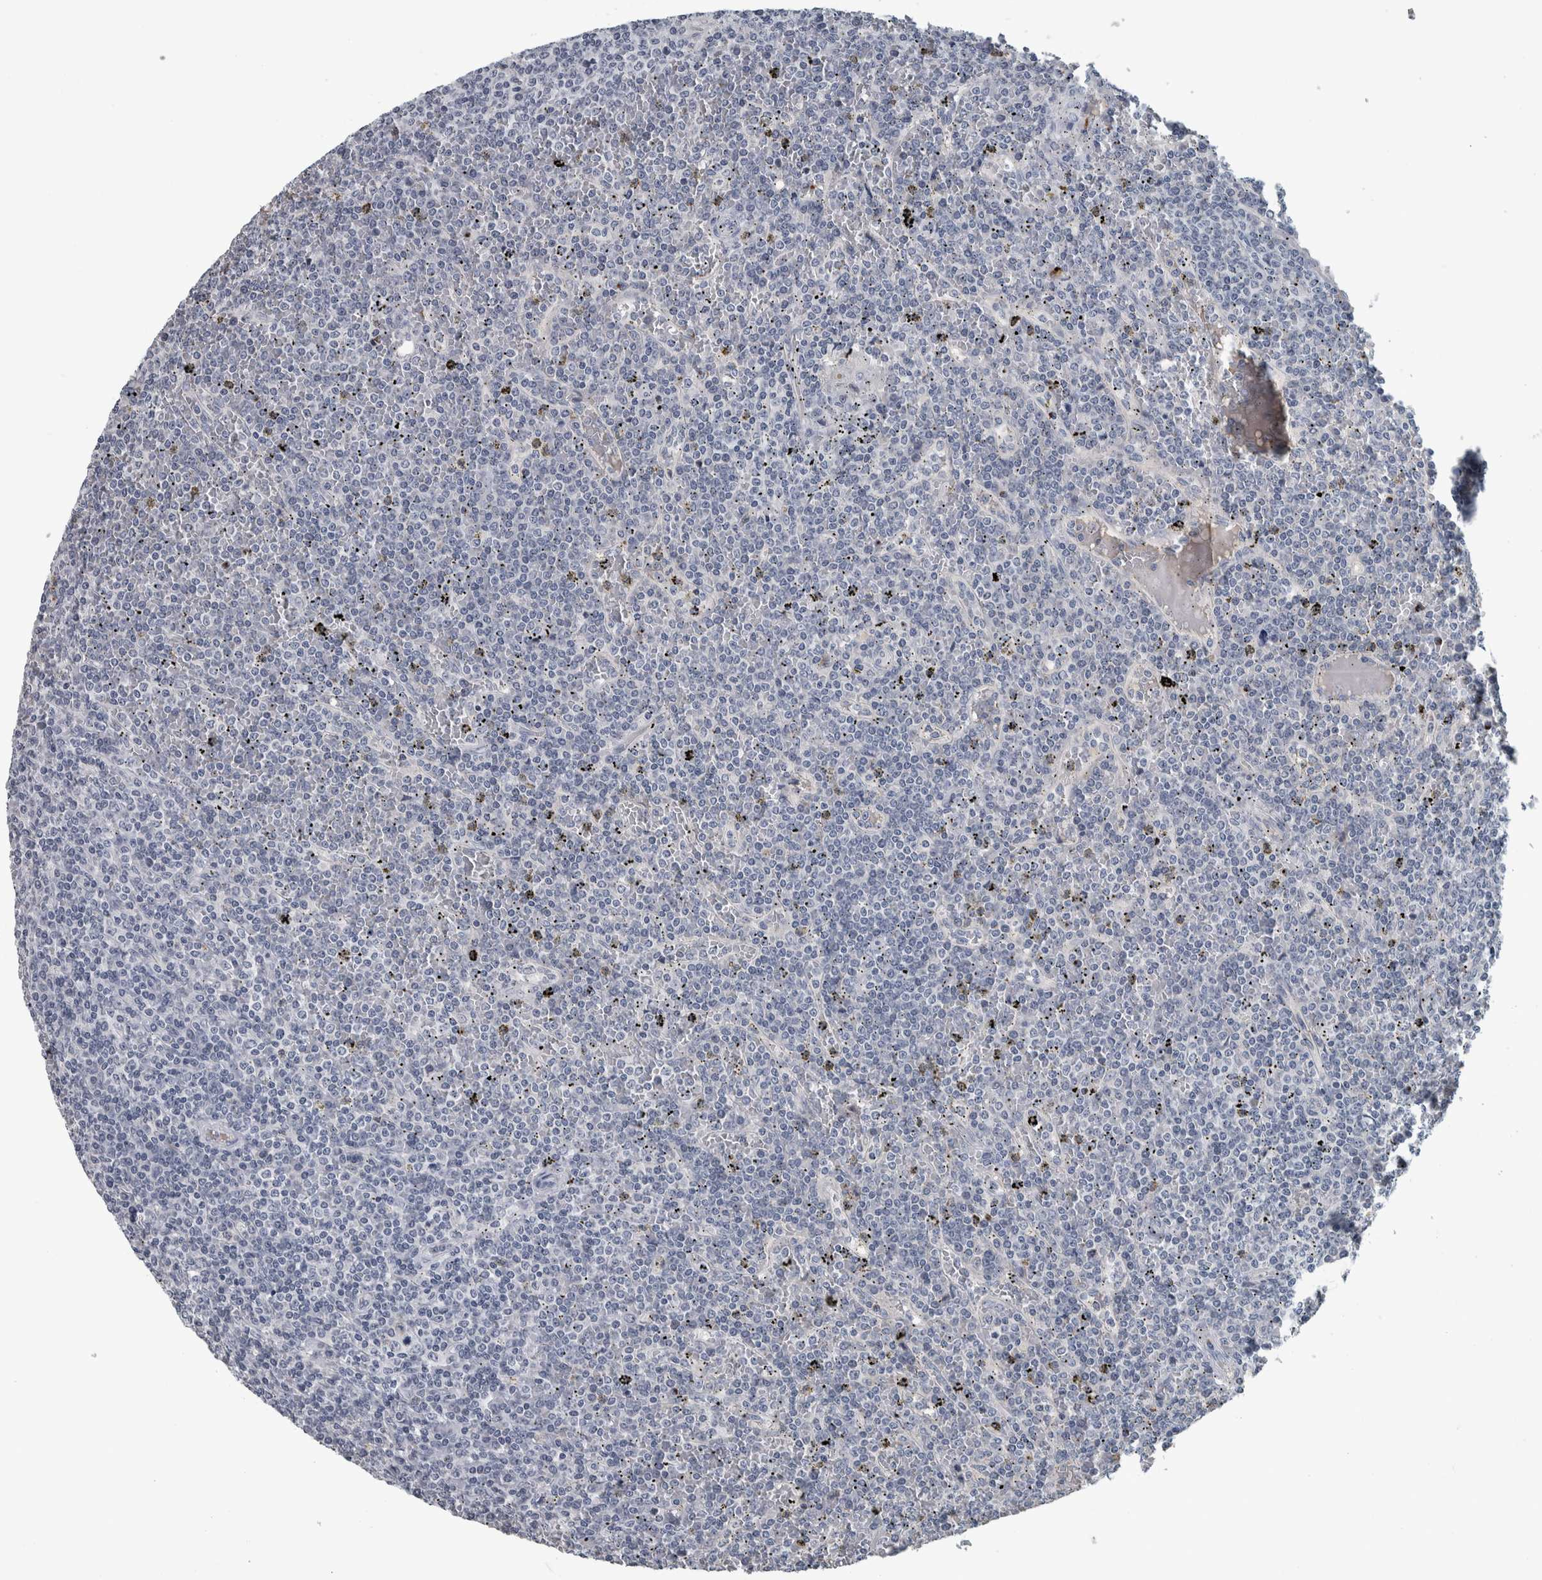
{"staining": {"intensity": "negative", "quantity": "none", "location": "none"}, "tissue": "lymphoma", "cell_type": "Tumor cells", "image_type": "cancer", "snomed": [{"axis": "morphology", "description": "Malignant lymphoma, non-Hodgkin's type, Low grade"}, {"axis": "topography", "description": "Spleen"}], "caption": "Lymphoma was stained to show a protein in brown. There is no significant positivity in tumor cells.", "gene": "CAVIN4", "patient": {"sex": "female", "age": 19}}